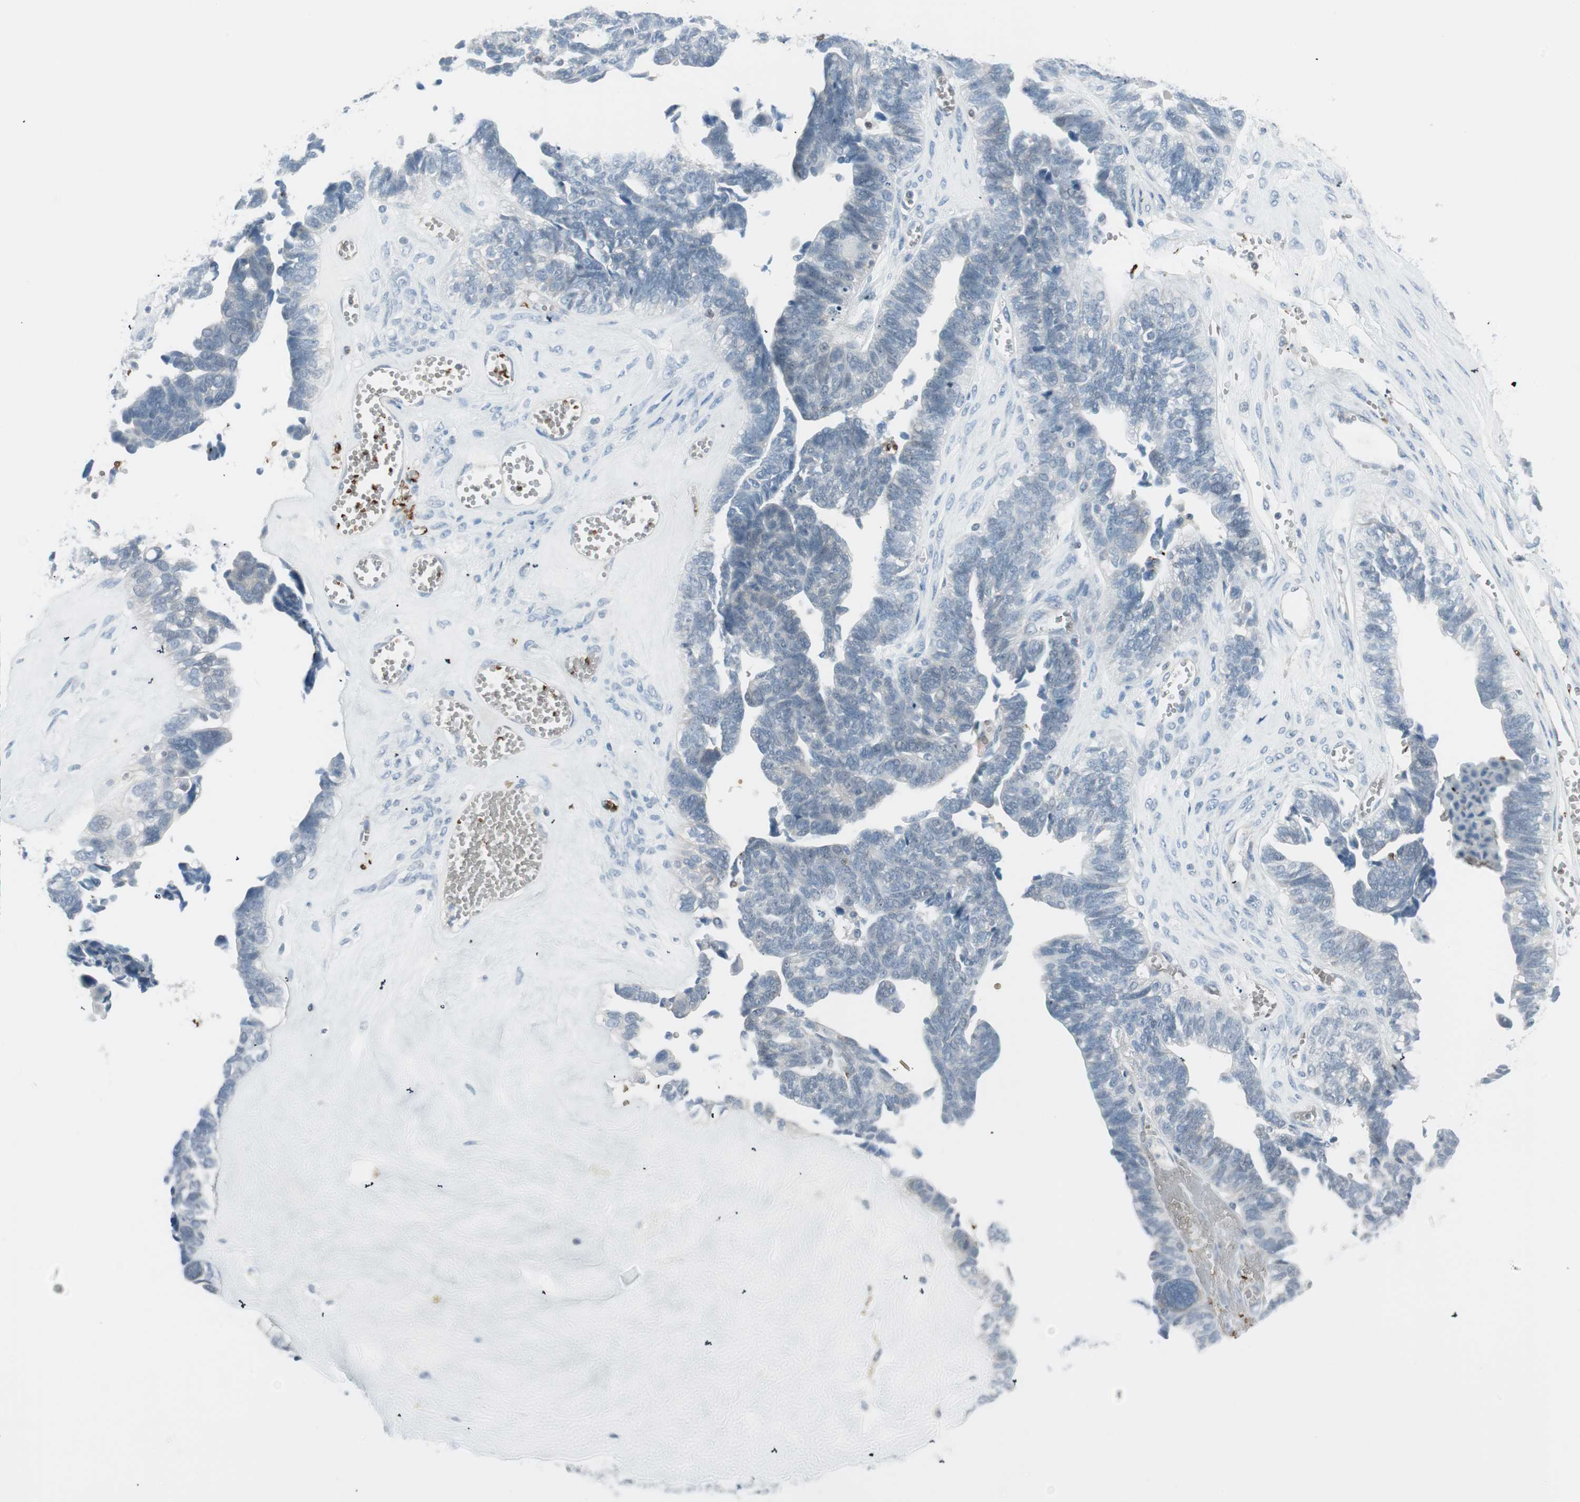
{"staining": {"intensity": "negative", "quantity": "none", "location": "none"}, "tissue": "ovarian cancer", "cell_type": "Tumor cells", "image_type": "cancer", "snomed": [{"axis": "morphology", "description": "Cystadenocarcinoma, serous, NOS"}, {"axis": "topography", "description": "Ovary"}], "caption": "Human ovarian cancer (serous cystadenocarcinoma) stained for a protein using IHC reveals no positivity in tumor cells.", "gene": "MAP4K1", "patient": {"sex": "female", "age": 79}}